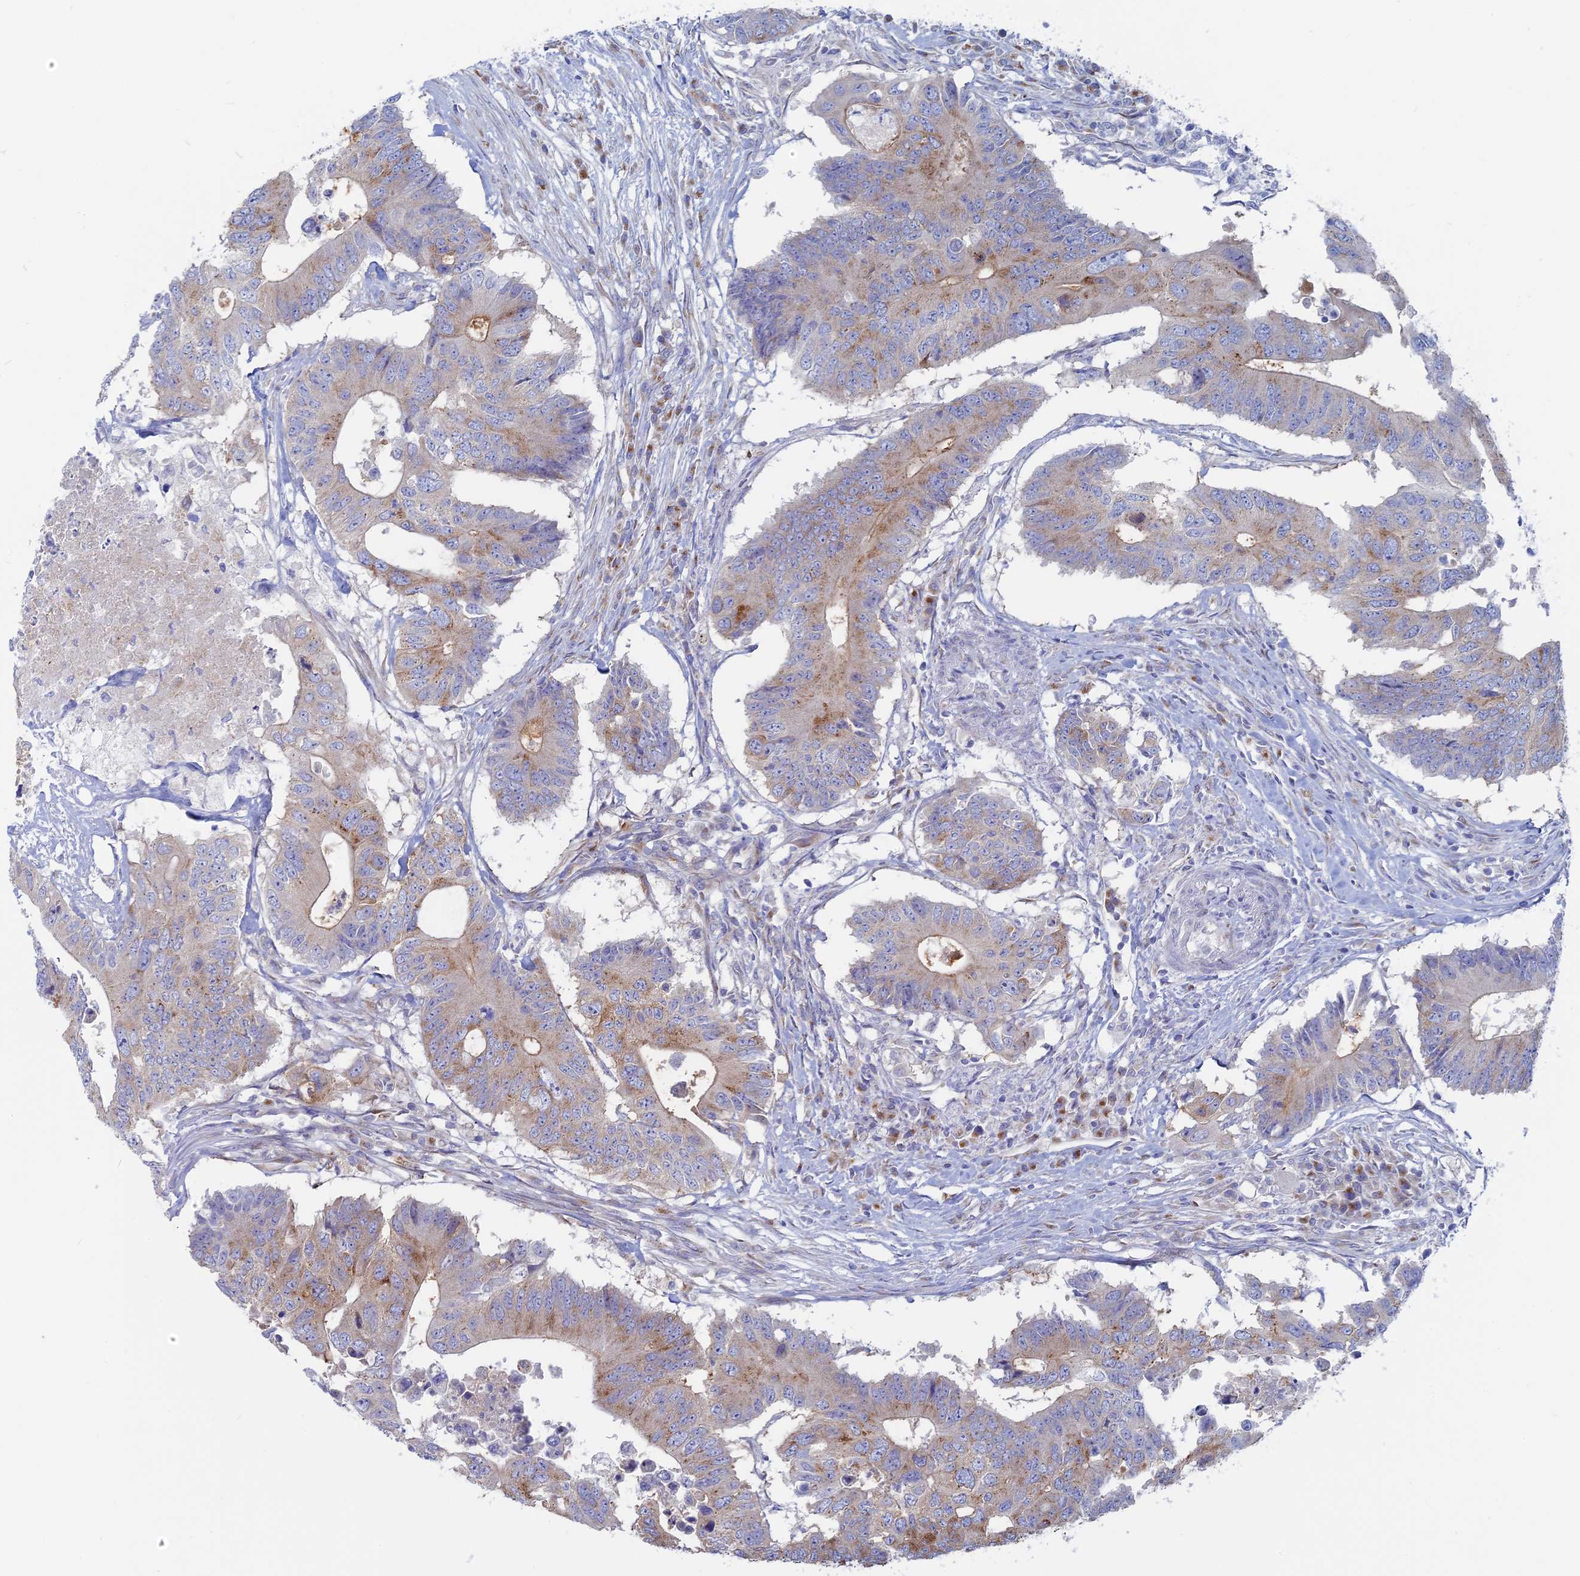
{"staining": {"intensity": "moderate", "quantity": "<25%", "location": "cytoplasmic/membranous"}, "tissue": "colorectal cancer", "cell_type": "Tumor cells", "image_type": "cancer", "snomed": [{"axis": "morphology", "description": "Adenocarcinoma, NOS"}, {"axis": "topography", "description": "Colon"}], "caption": "A brown stain highlights moderate cytoplasmic/membranous positivity of a protein in colorectal cancer tumor cells.", "gene": "TBC1D30", "patient": {"sex": "male", "age": 71}}